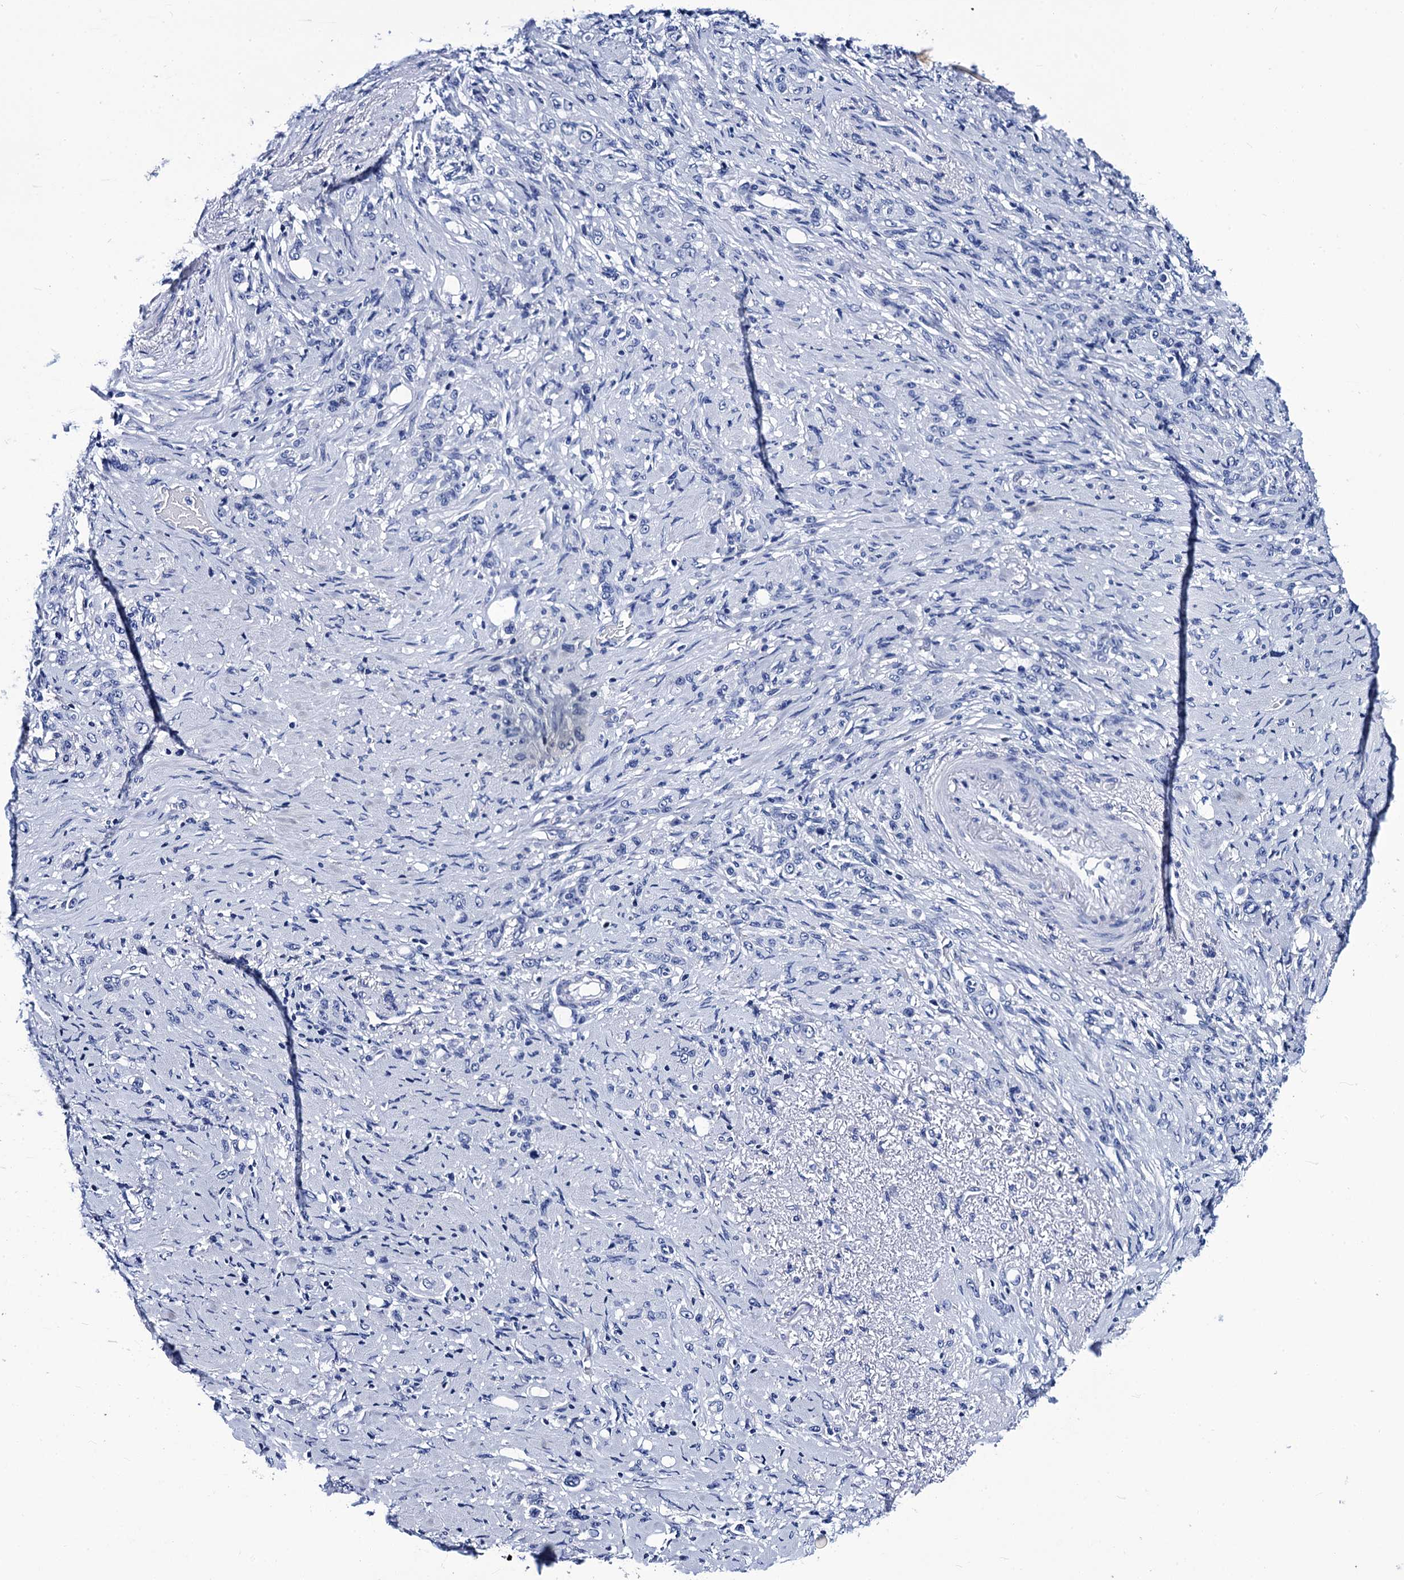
{"staining": {"intensity": "negative", "quantity": "none", "location": "none"}, "tissue": "stomach cancer", "cell_type": "Tumor cells", "image_type": "cancer", "snomed": [{"axis": "morphology", "description": "Adenocarcinoma, NOS"}, {"axis": "topography", "description": "Stomach"}], "caption": "Micrograph shows no significant protein staining in tumor cells of stomach adenocarcinoma.", "gene": "MYBPC3", "patient": {"sex": "female", "age": 79}}